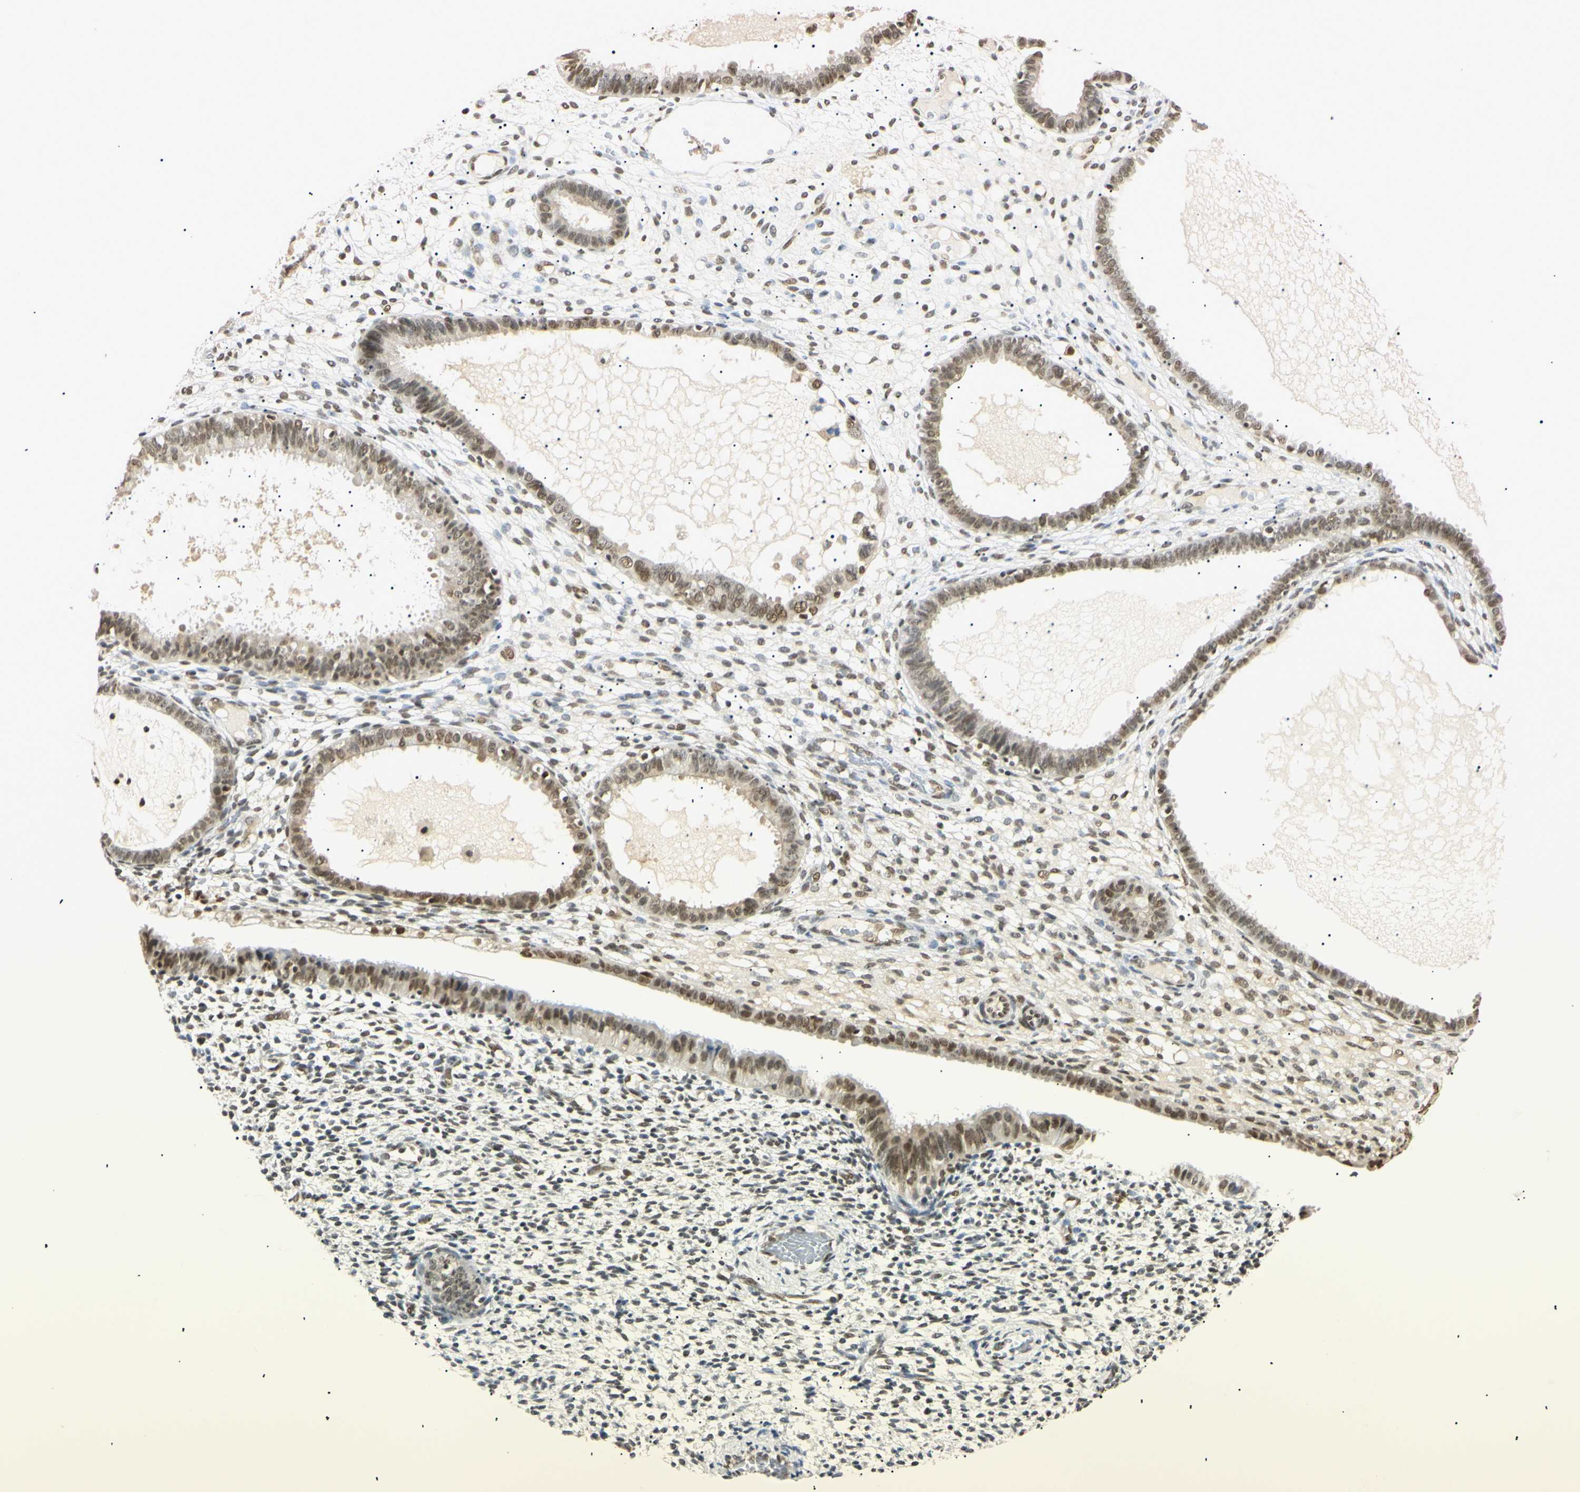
{"staining": {"intensity": "moderate", "quantity": "25%-75%", "location": "nuclear"}, "tissue": "endometrium", "cell_type": "Cells in endometrial stroma", "image_type": "normal", "snomed": [{"axis": "morphology", "description": "Normal tissue, NOS"}, {"axis": "topography", "description": "Endometrium"}], "caption": "Endometrium stained with DAB (3,3'-diaminobenzidine) immunohistochemistry (IHC) reveals medium levels of moderate nuclear positivity in approximately 25%-75% of cells in endometrial stroma. (DAB IHC with brightfield microscopy, high magnification).", "gene": "SMARCA5", "patient": {"sex": "female", "age": 61}}